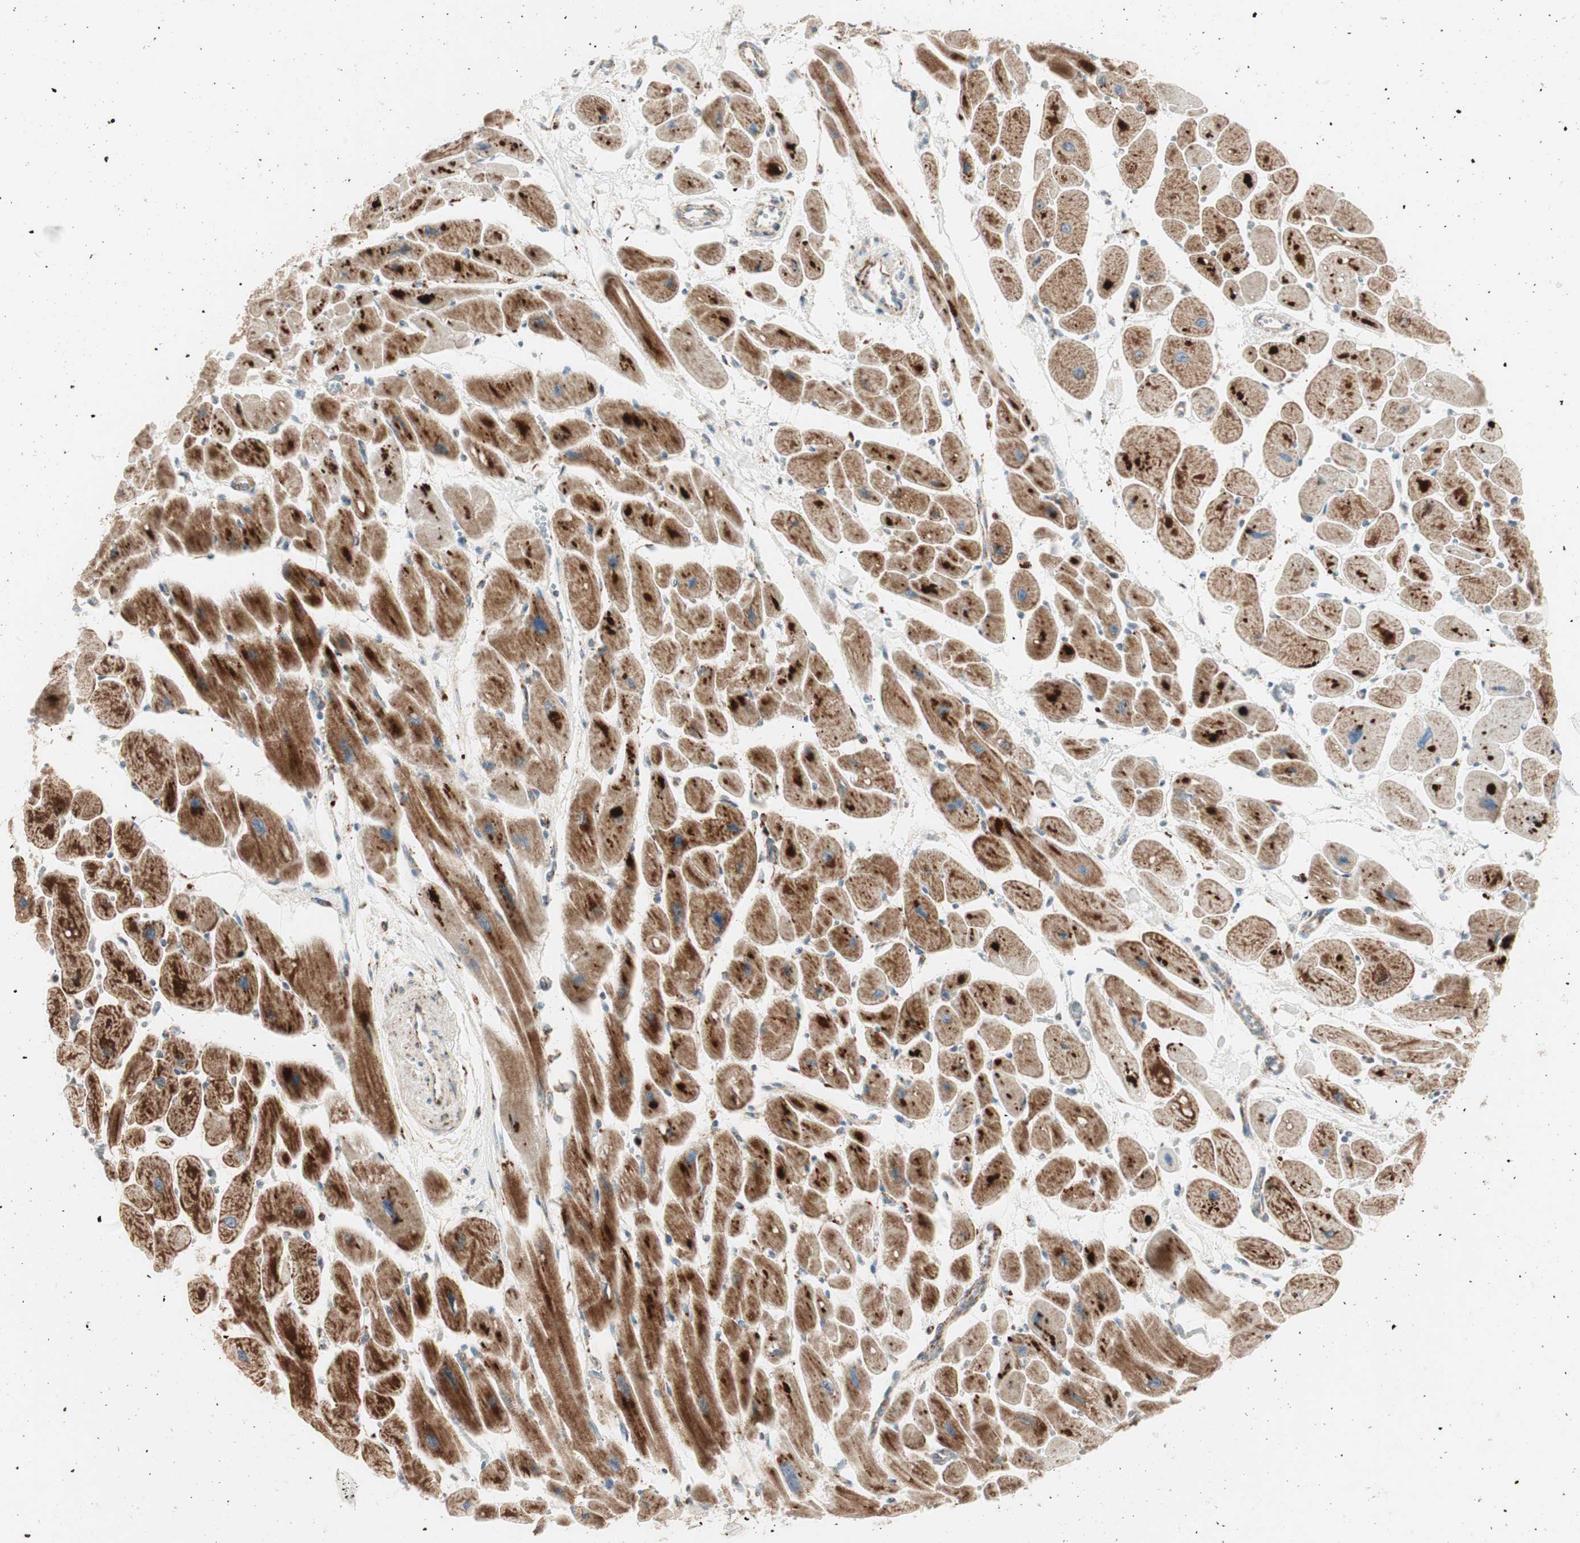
{"staining": {"intensity": "strong", "quantity": ">75%", "location": "cytoplasmic/membranous"}, "tissue": "heart muscle", "cell_type": "Cardiomyocytes", "image_type": "normal", "snomed": [{"axis": "morphology", "description": "Normal tissue, NOS"}, {"axis": "topography", "description": "Heart"}], "caption": "Immunohistochemistry (IHC) image of unremarkable human heart muscle stained for a protein (brown), which displays high levels of strong cytoplasmic/membranous positivity in approximately >75% of cardiomyocytes.", "gene": "TOMM20", "patient": {"sex": "female", "age": 54}}